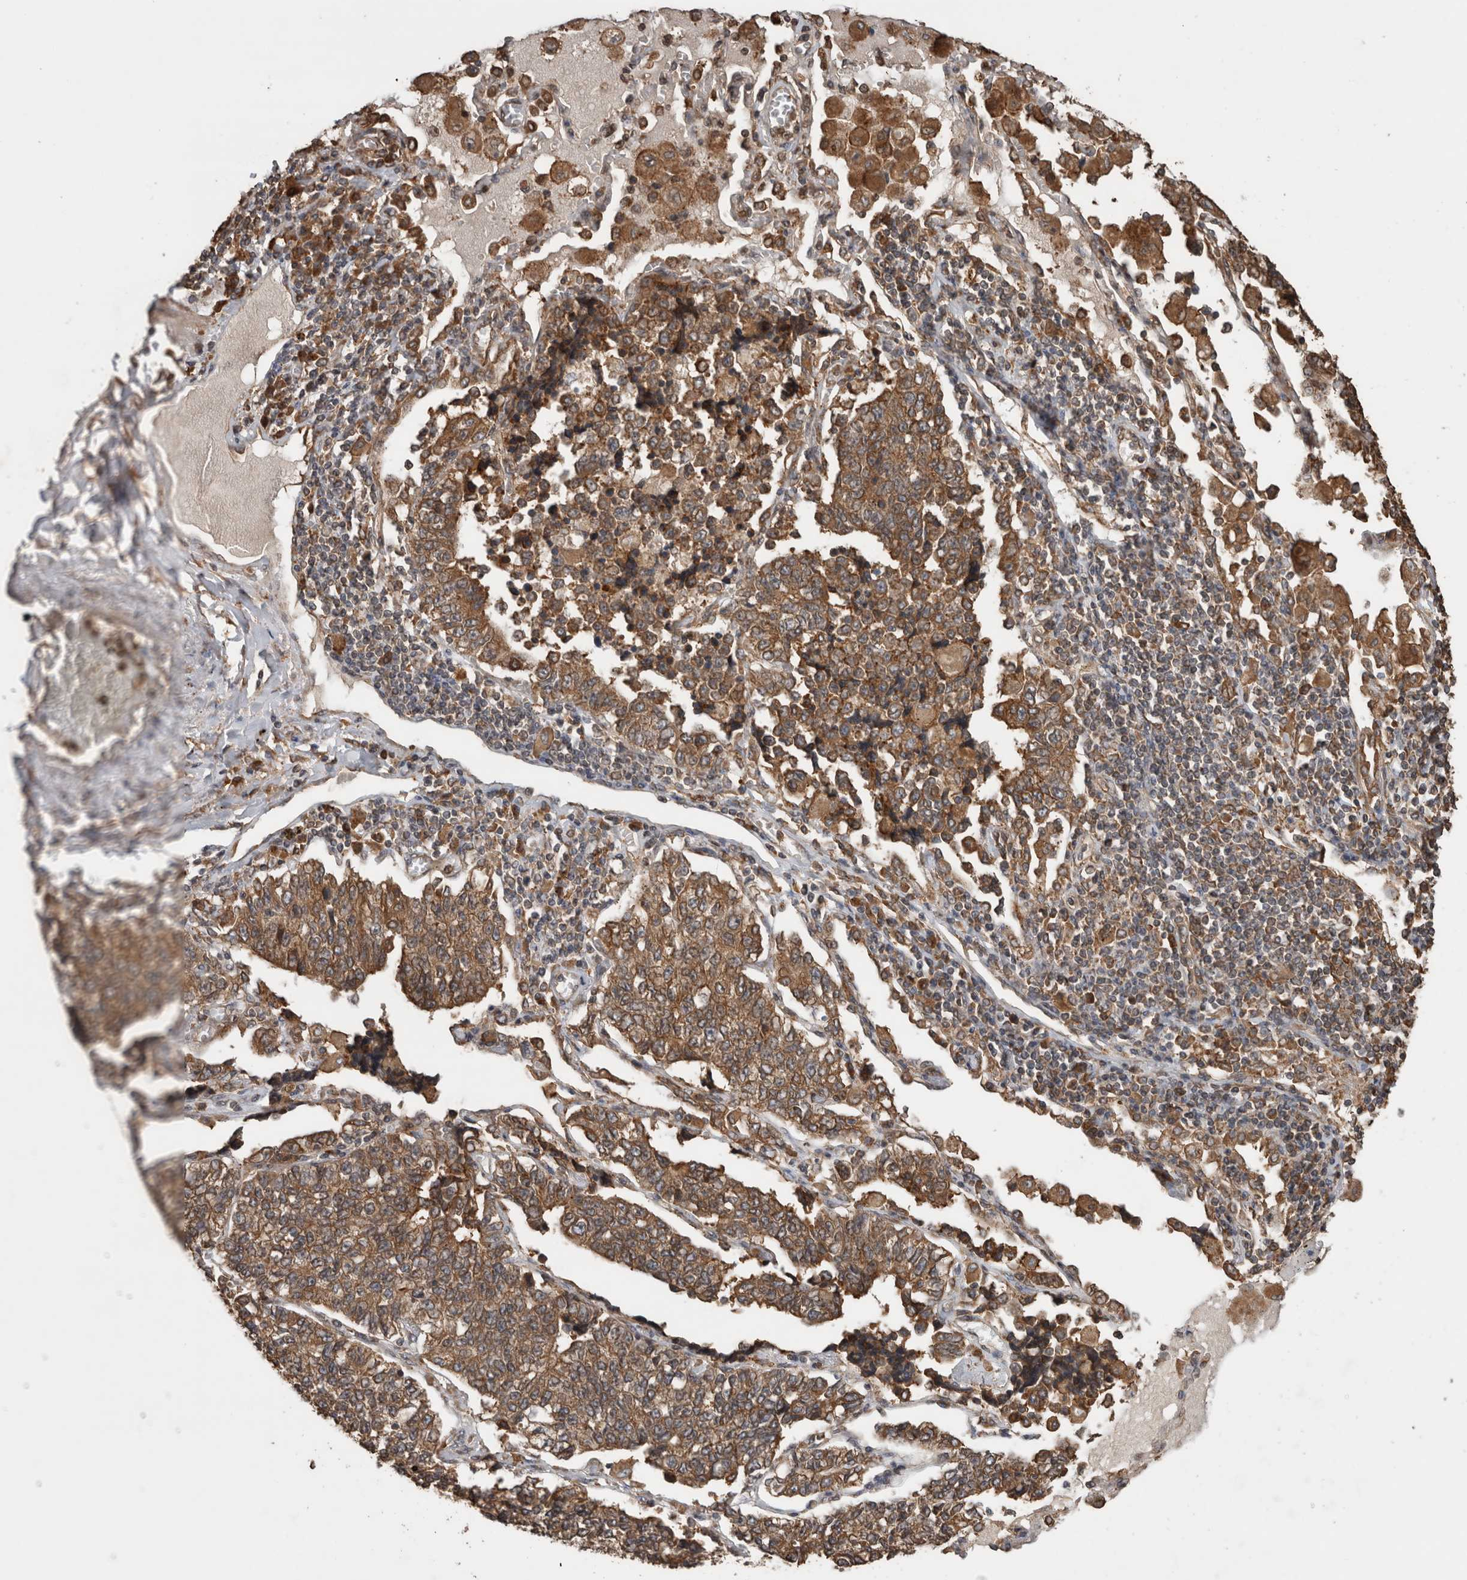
{"staining": {"intensity": "moderate", "quantity": ">75%", "location": "cytoplasmic/membranous"}, "tissue": "lung cancer", "cell_type": "Tumor cells", "image_type": "cancer", "snomed": [{"axis": "morphology", "description": "Adenocarcinoma, NOS"}, {"axis": "topography", "description": "Lung"}], "caption": "The immunohistochemical stain highlights moderate cytoplasmic/membranous staining in tumor cells of lung adenocarcinoma tissue. Using DAB (brown) and hematoxylin (blue) stains, captured at high magnification using brightfield microscopy.", "gene": "OTUD7B", "patient": {"sex": "male", "age": 49}}